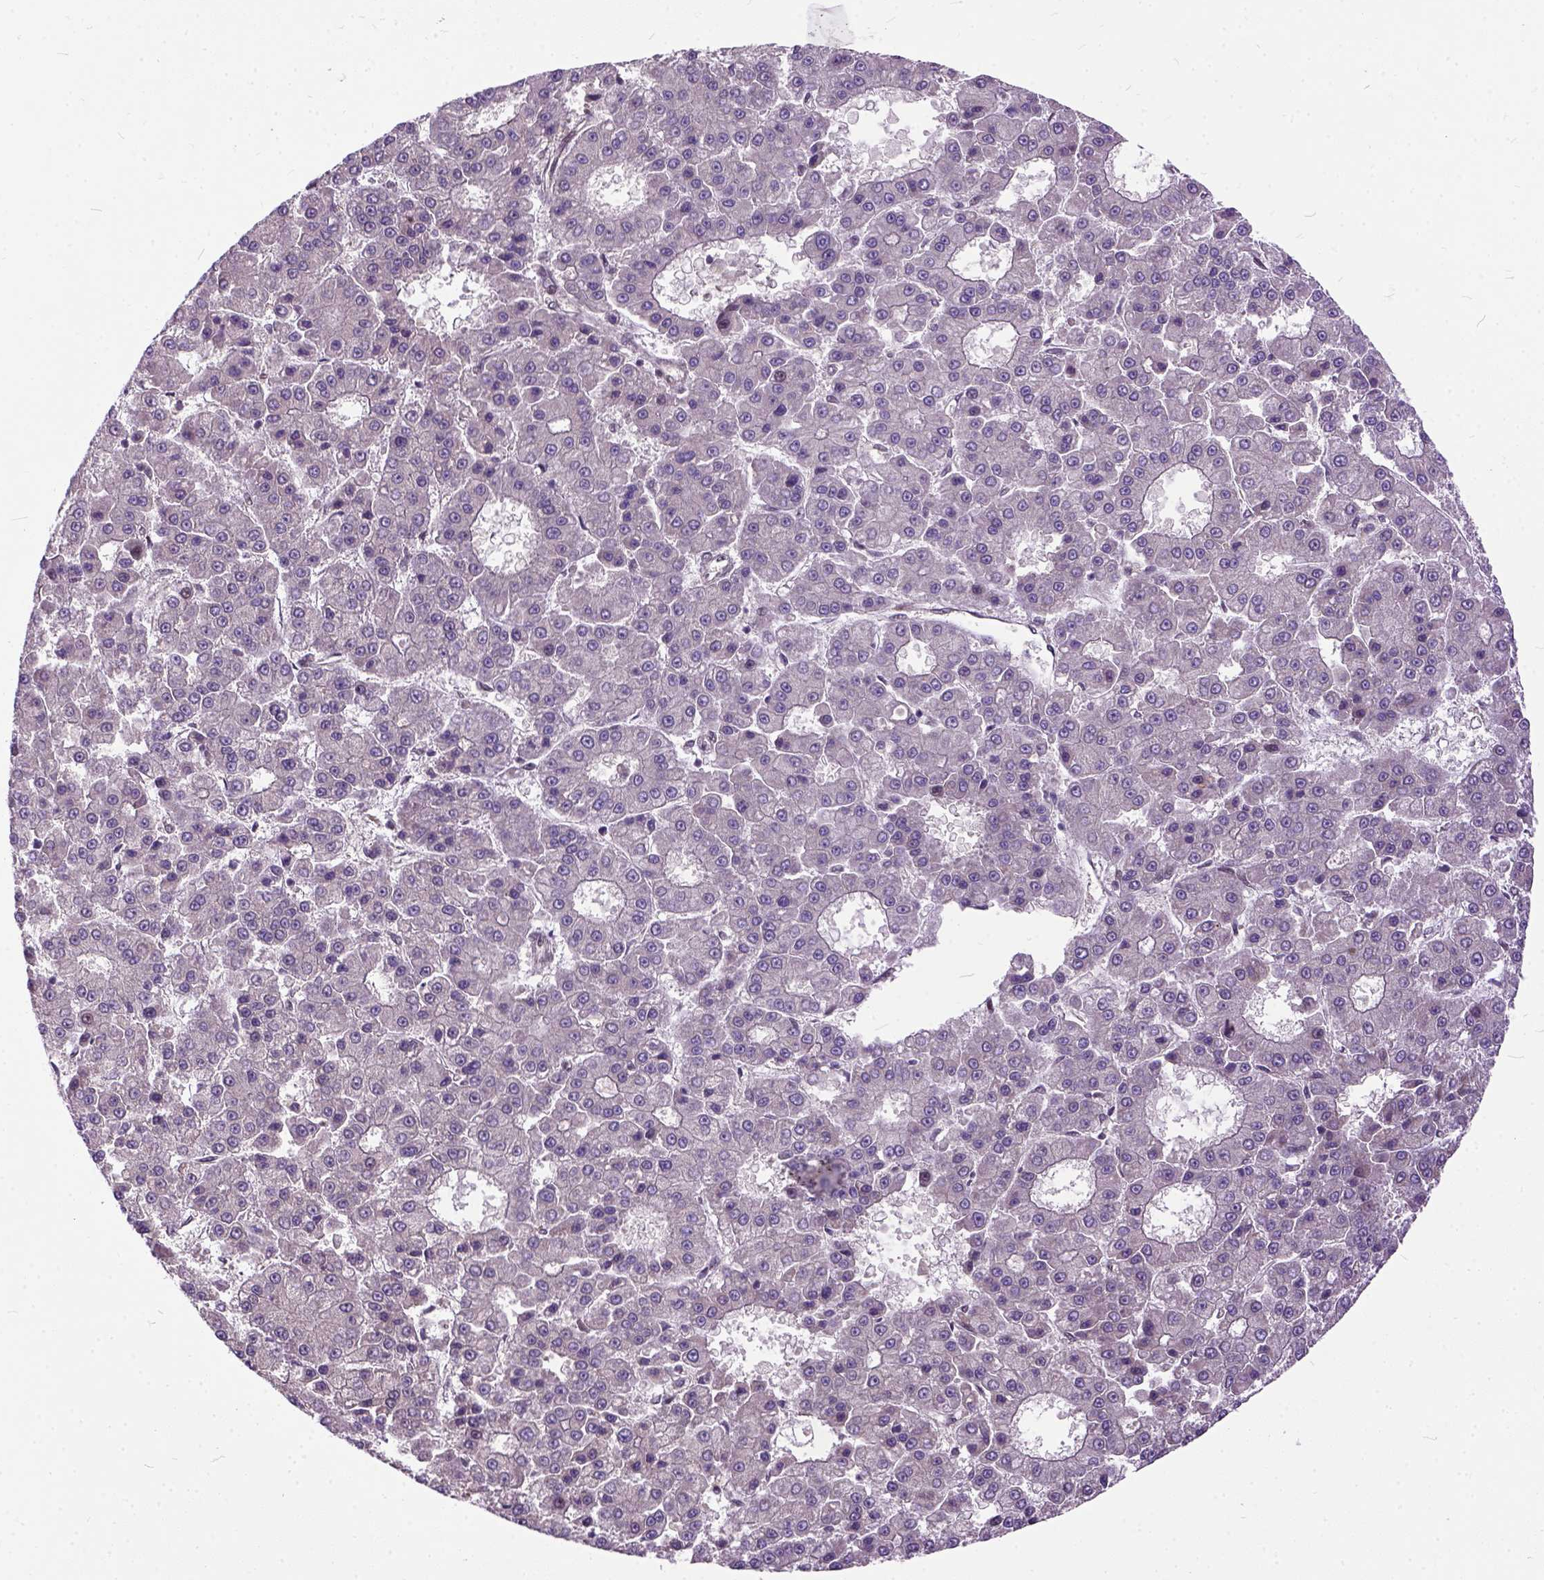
{"staining": {"intensity": "negative", "quantity": "none", "location": "none"}, "tissue": "liver cancer", "cell_type": "Tumor cells", "image_type": "cancer", "snomed": [{"axis": "morphology", "description": "Carcinoma, Hepatocellular, NOS"}, {"axis": "topography", "description": "Liver"}], "caption": "Tumor cells show no significant protein positivity in hepatocellular carcinoma (liver). The staining was performed using DAB (3,3'-diaminobenzidine) to visualize the protein expression in brown, while the nuclei were stained in blue with hematoxylin (Magnification: 20x).", "gene": "ZNF630", "patient": {"sex": "male", "age": 70}}